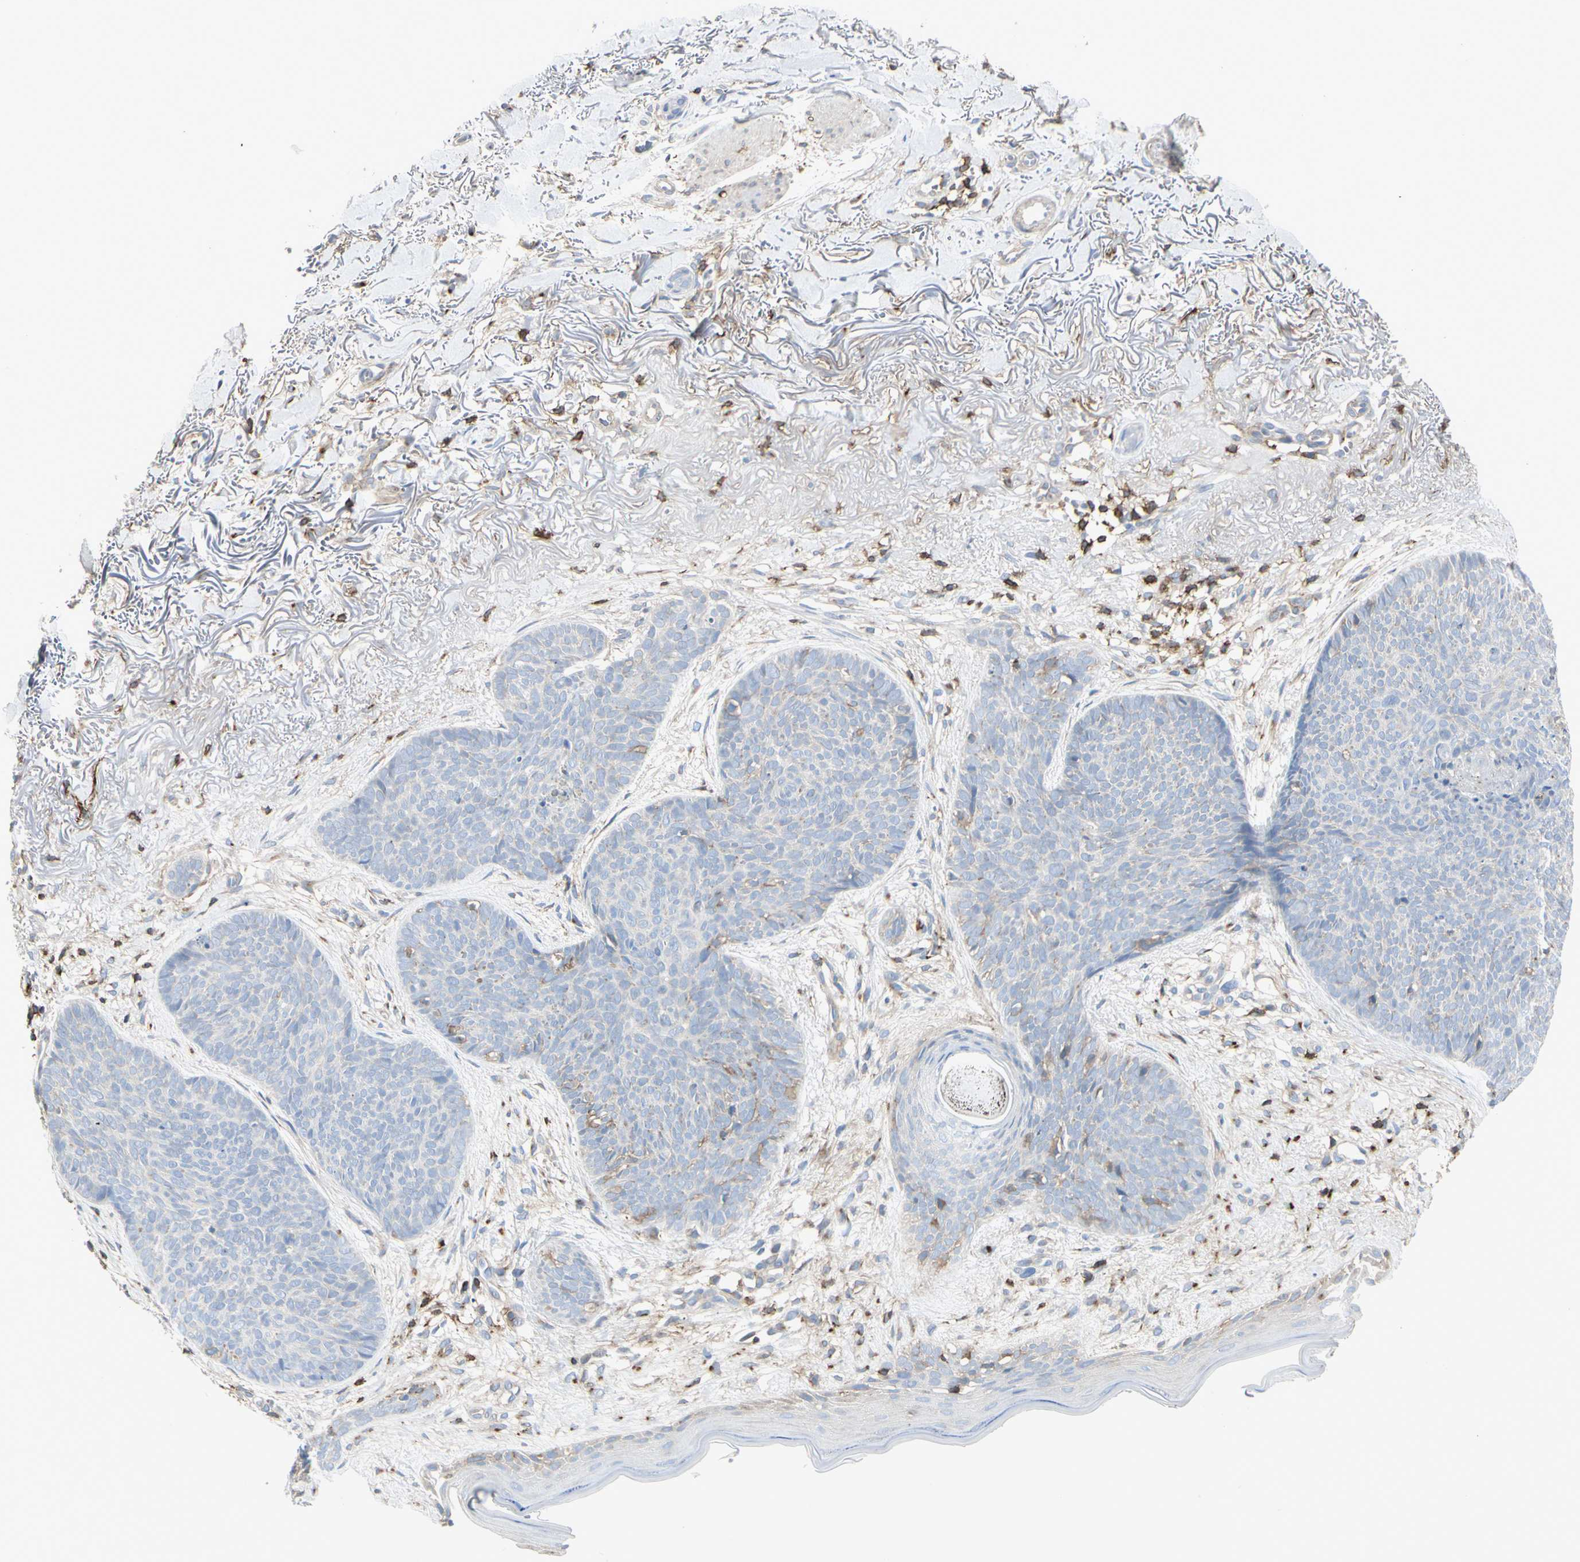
{"staining": {"intensity": "weak", "quantity": "<25%", "location": "cytoplasmic/membranous"}, "tissue": "skin cancer", "cell_type": "Tumor cells", "image_type": "cancer", "snomed": [{"axis": "morphology", "description": "Normal tissue, NOS"}, {"axis": "morphology", "description": "Basal cell carcinoma"}, {"axis": "topography", "description": "Skin"}], "caption": "This is a photomicrograph of immunohistochemistry staining of skin cancer, which shows no positivity in tumor cells.", "gene": "CLEC2B", "patient": {"sex": "female", "age": 70}}